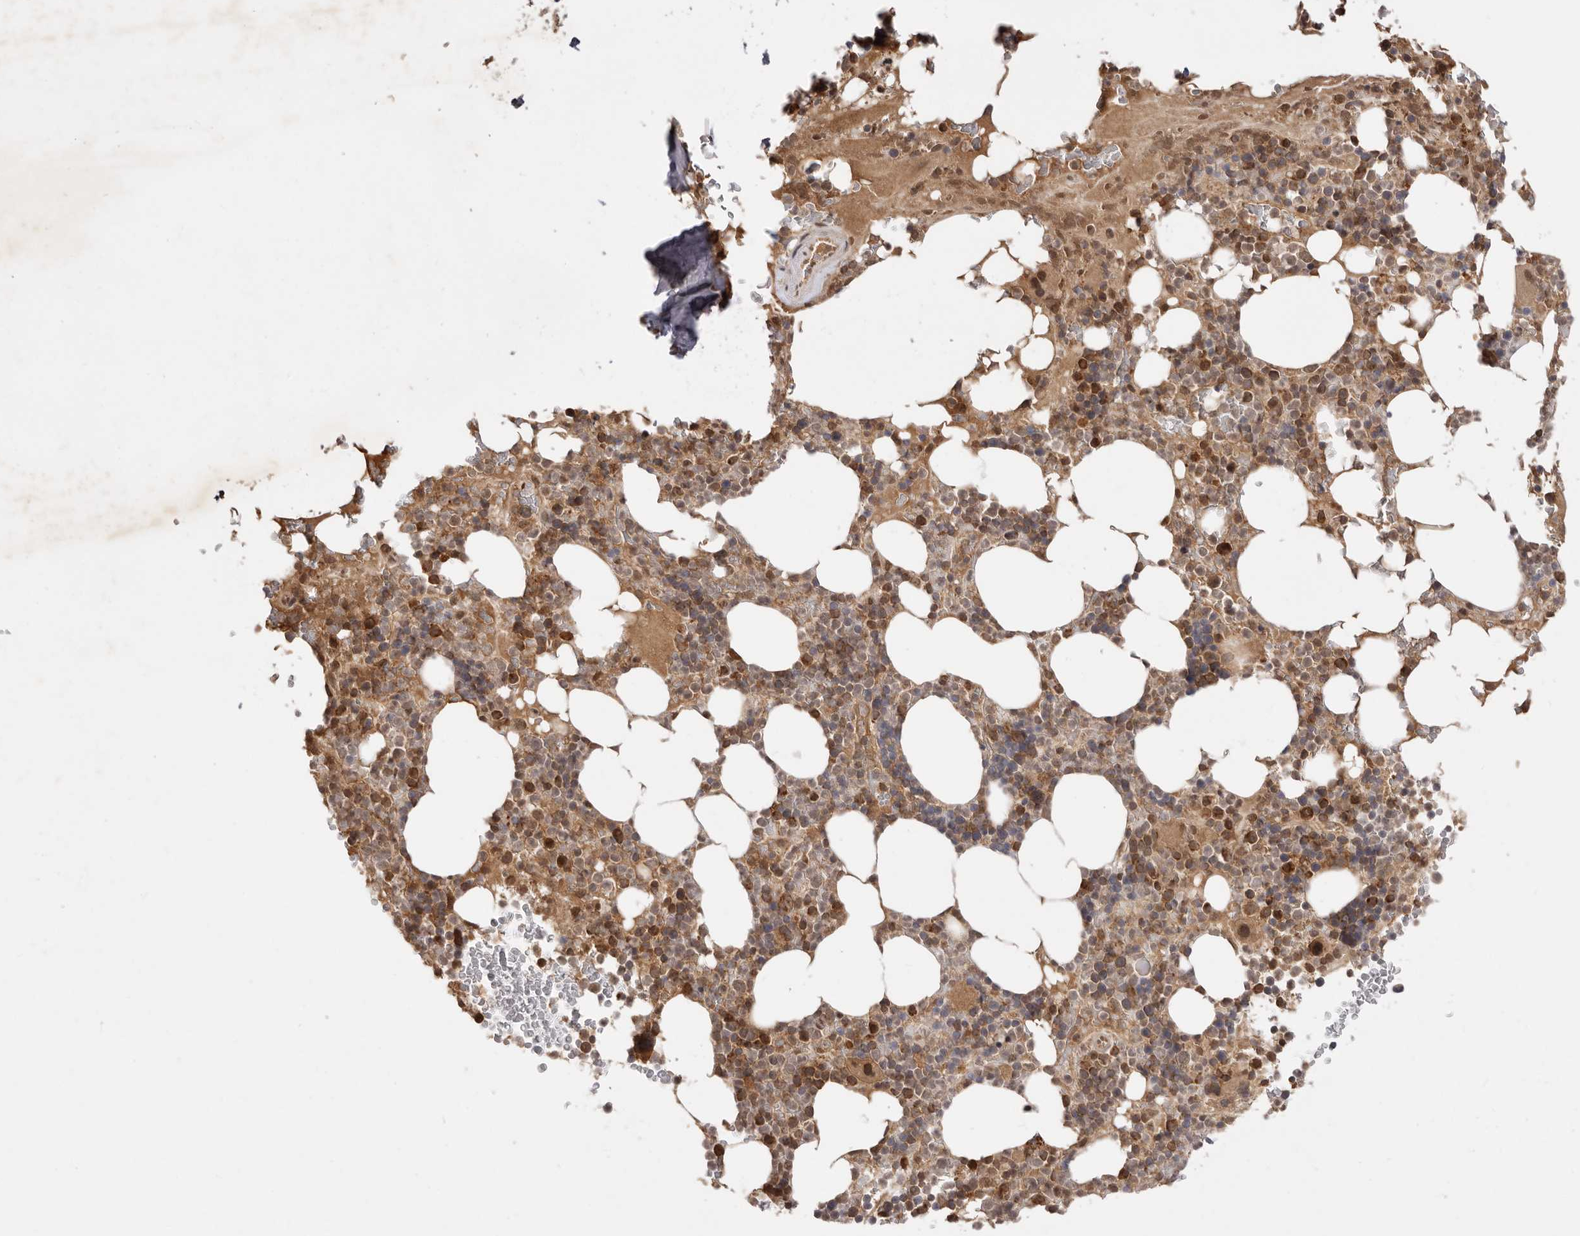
{"staining": {"intensity": "moderate", "quantity": ">75%", "location": "cytoplasmic/membranous"}, "tissue": "bone marrow", "cell_type": "Hematopoietic cells", "image_type": "normal", "snomed": [{"axis": "morphology", "description": "Normal tissue, NOS"}, {"axis": "topography", "description": "Bone marrow"}], "caption": "About >75% of hematopoietic cells in unremarkable human bone marrow display moderate cytoplasmic/membranous protein staining as visualized by brown immunohistochemical staining.", "gene": "TARS2", "patient": {"sex": "male", "age": 58}}